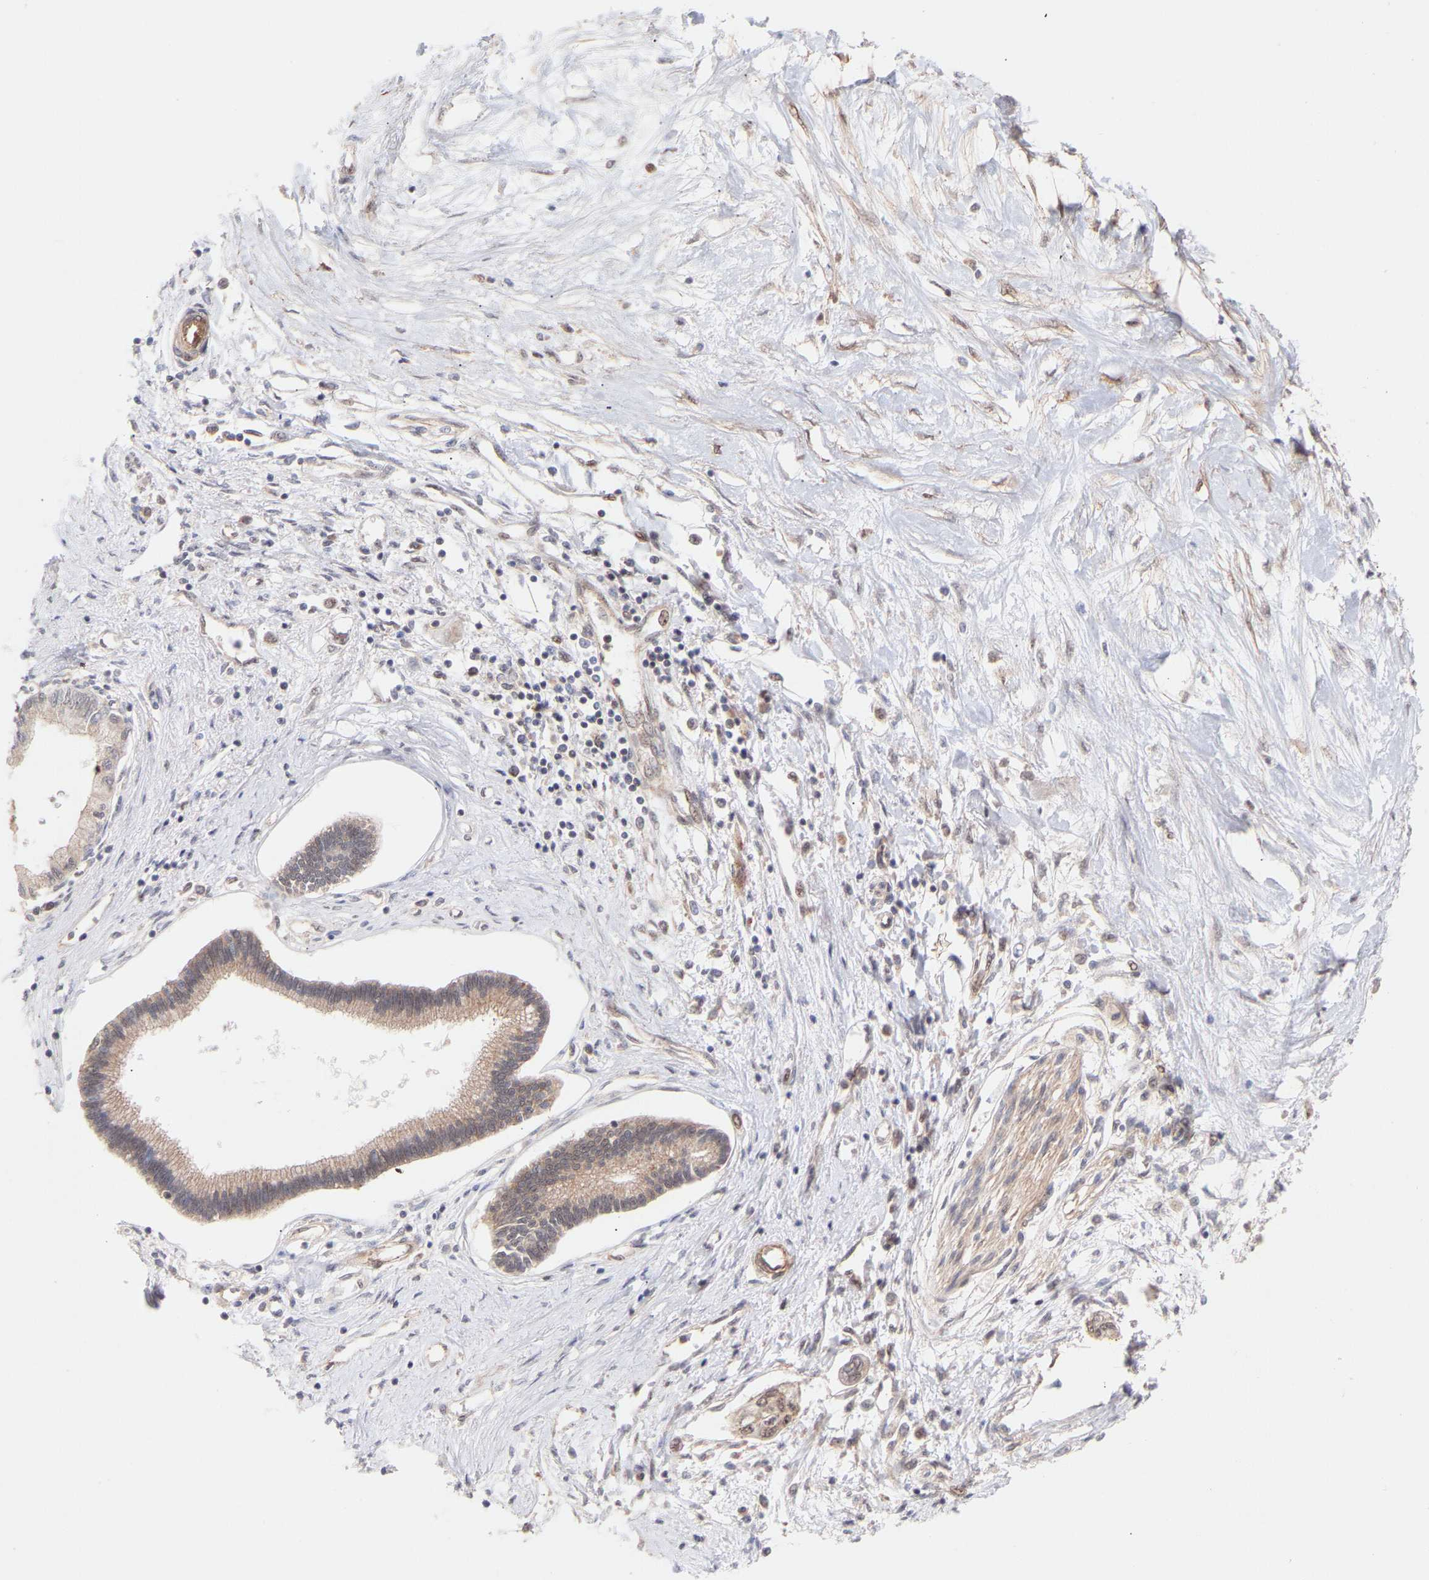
{"staining": {"intensity": "weak", "quantity": "25%-75%", "location": "cytoplasmic/membranous,nuclear"}, "tissue": "pancreatic cancer", "cell_type": "Tumor cells", "image_type": "cancer", "snomed": [{"axis": "morphology", "description": "Adenocarcinoma, NOS"}, {"axis": "topography", "description": "Pancreas"}], "caption": "The immunohistochemical stain shows weak cytoplasmic/membranous and nuclear expression in tumor cells of pancreatic adenocarcinoma tissue.", "gene": "PDLIM5", "patient": {"sex": "female", "age": 77}}